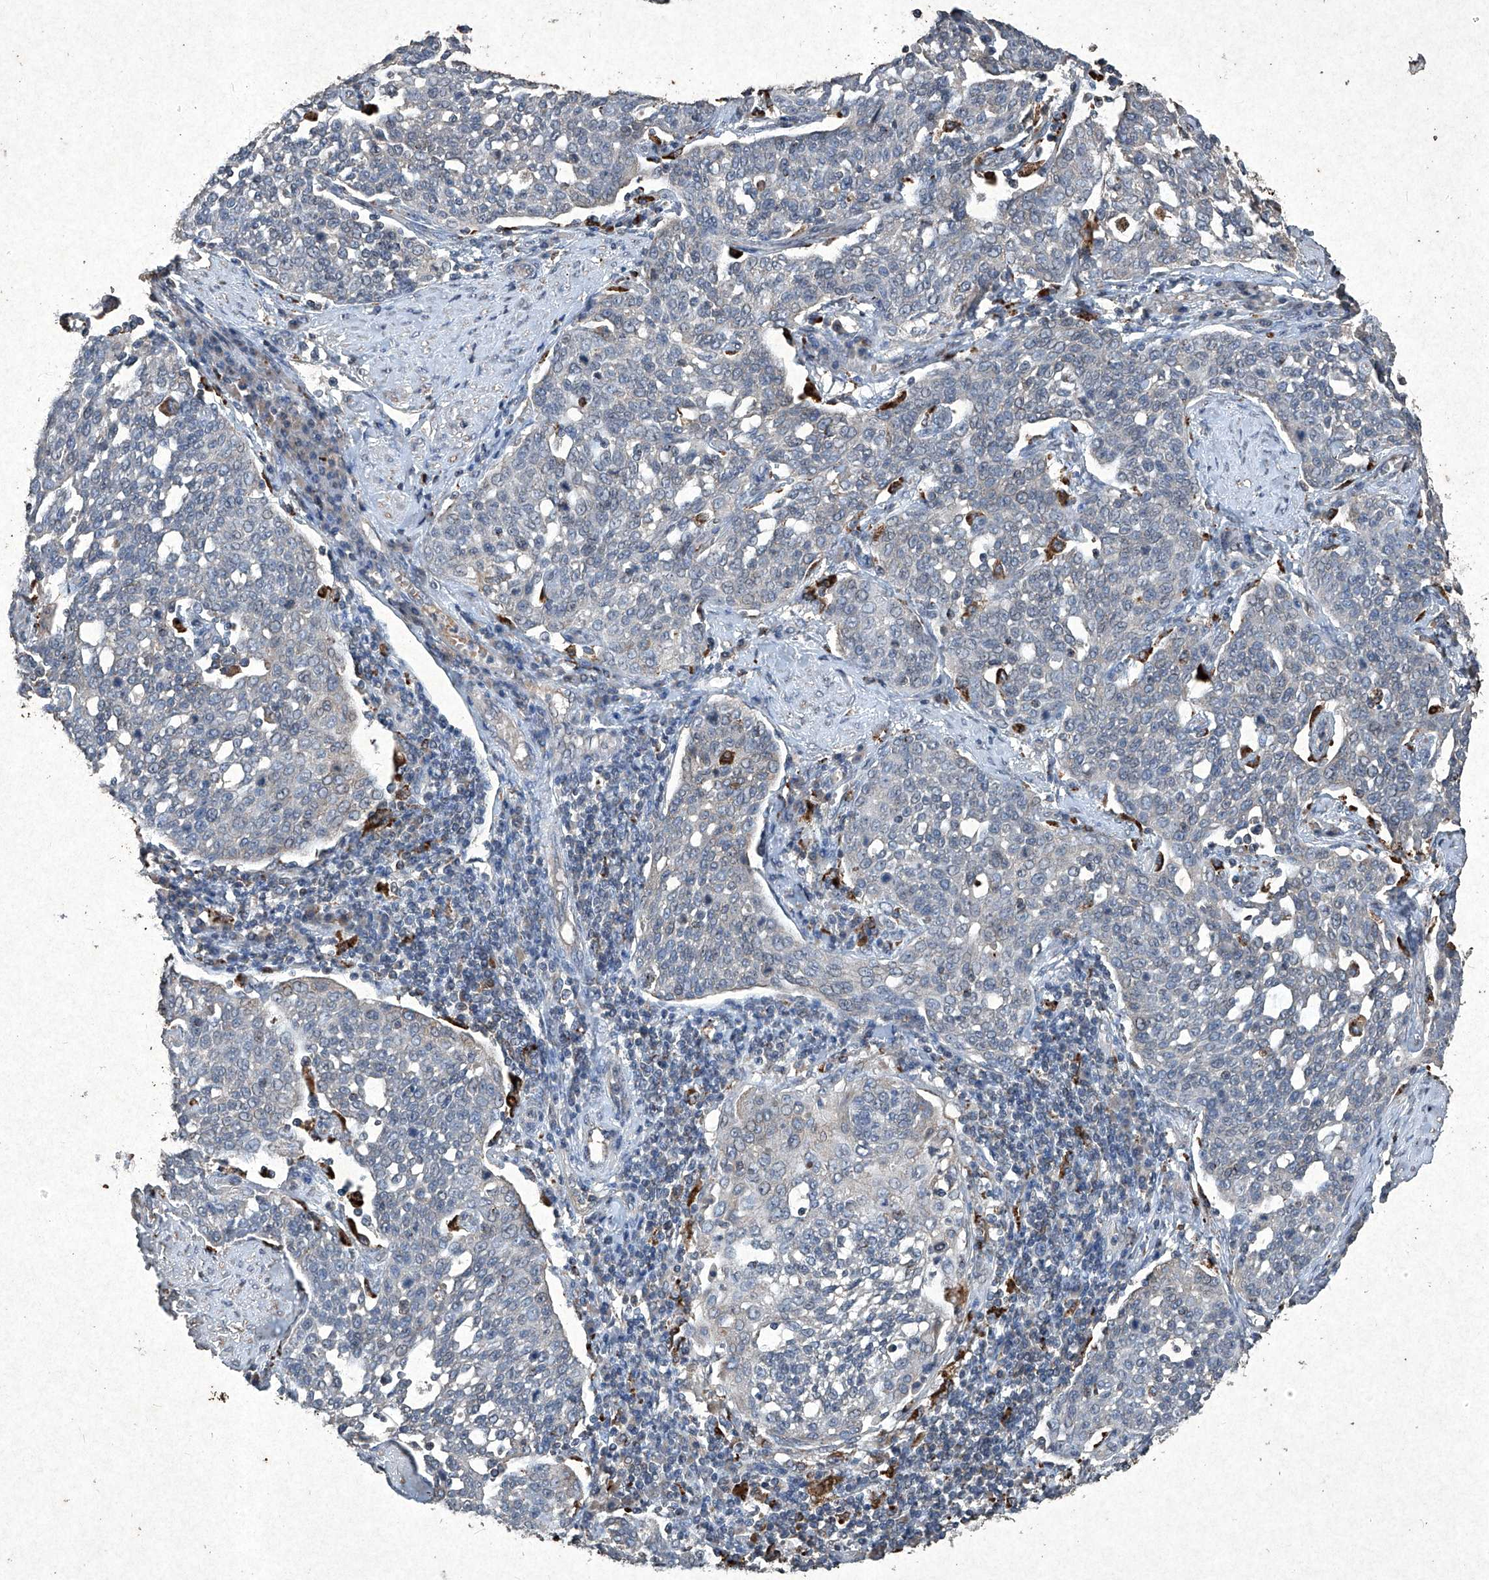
{"staining": {"intensity": "negative", "quantity": "none", "location": "none"}, "tissue": "cervical cancer", "cell_type": "Tumor cells", "image_type": "cancer", "snomed": [{"axis": "morphology", "description": "Squamous cell carcinoma, NOS"}, {"axis": "topography", "description": "Cervix"}], "caption": "DAB immunohistochemical staining of human cervical cancer shows no significant expression in tumor cells.", "gene": "MED16", "patient": {"sex": "female", "age": 34}}